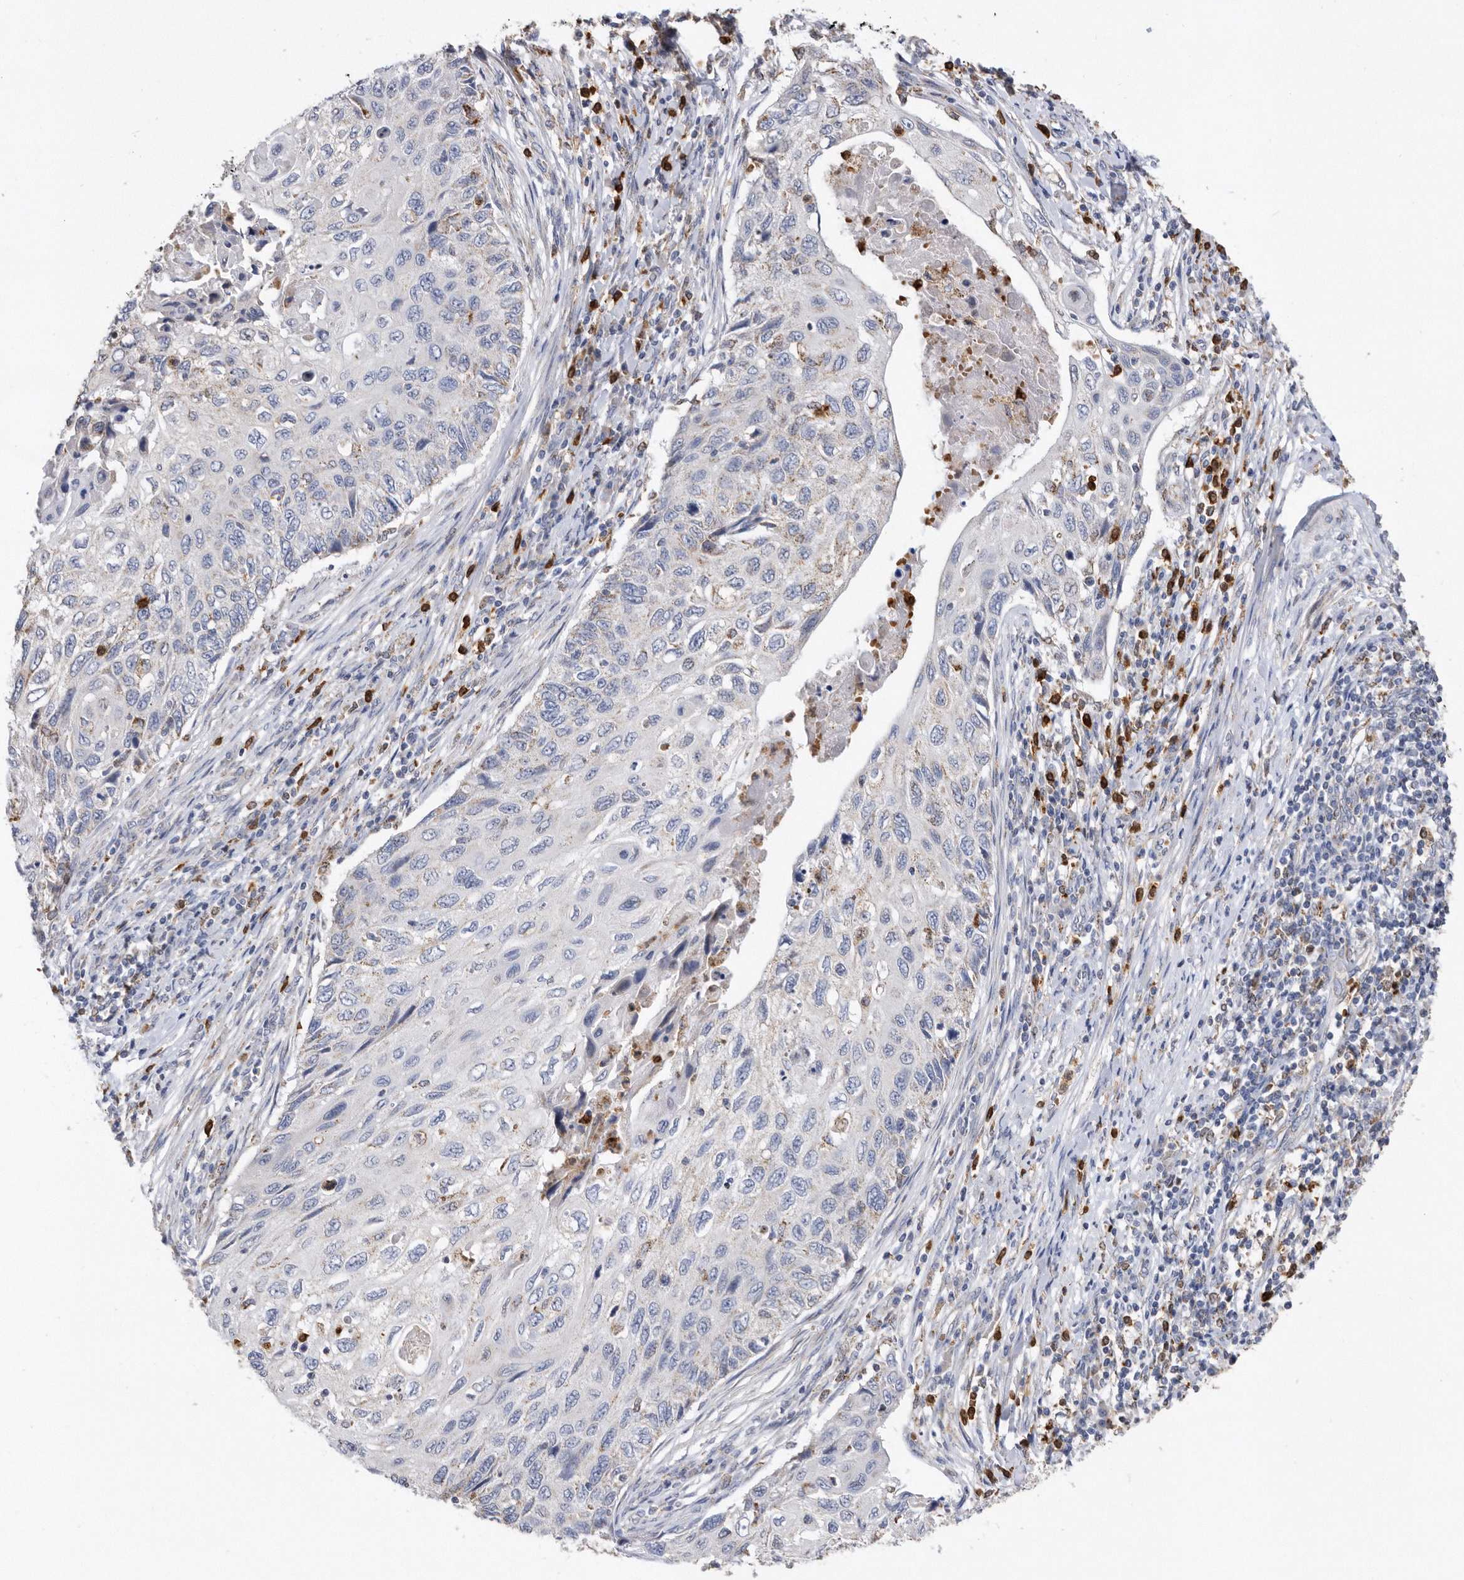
{"staining": {"intensity": "weak", "quantity": "<25%", "location": "cytoplasmic/membranous"}, "tissue": "cervical cancer", "cell_type": "Tumor cells", "image_type": "cancer", "snomed": [{"axis": "morphology", "description": "Squamous cell carcinoma, NOS"}, {"axis": "topography", "description": "Cervix"}], "caption": "Histopathology image shows no significant protein positivity in tumor cells of cervical cancer.", "gene": "CRISPLD2", "patient": {"sex": "female", "age": 70}}